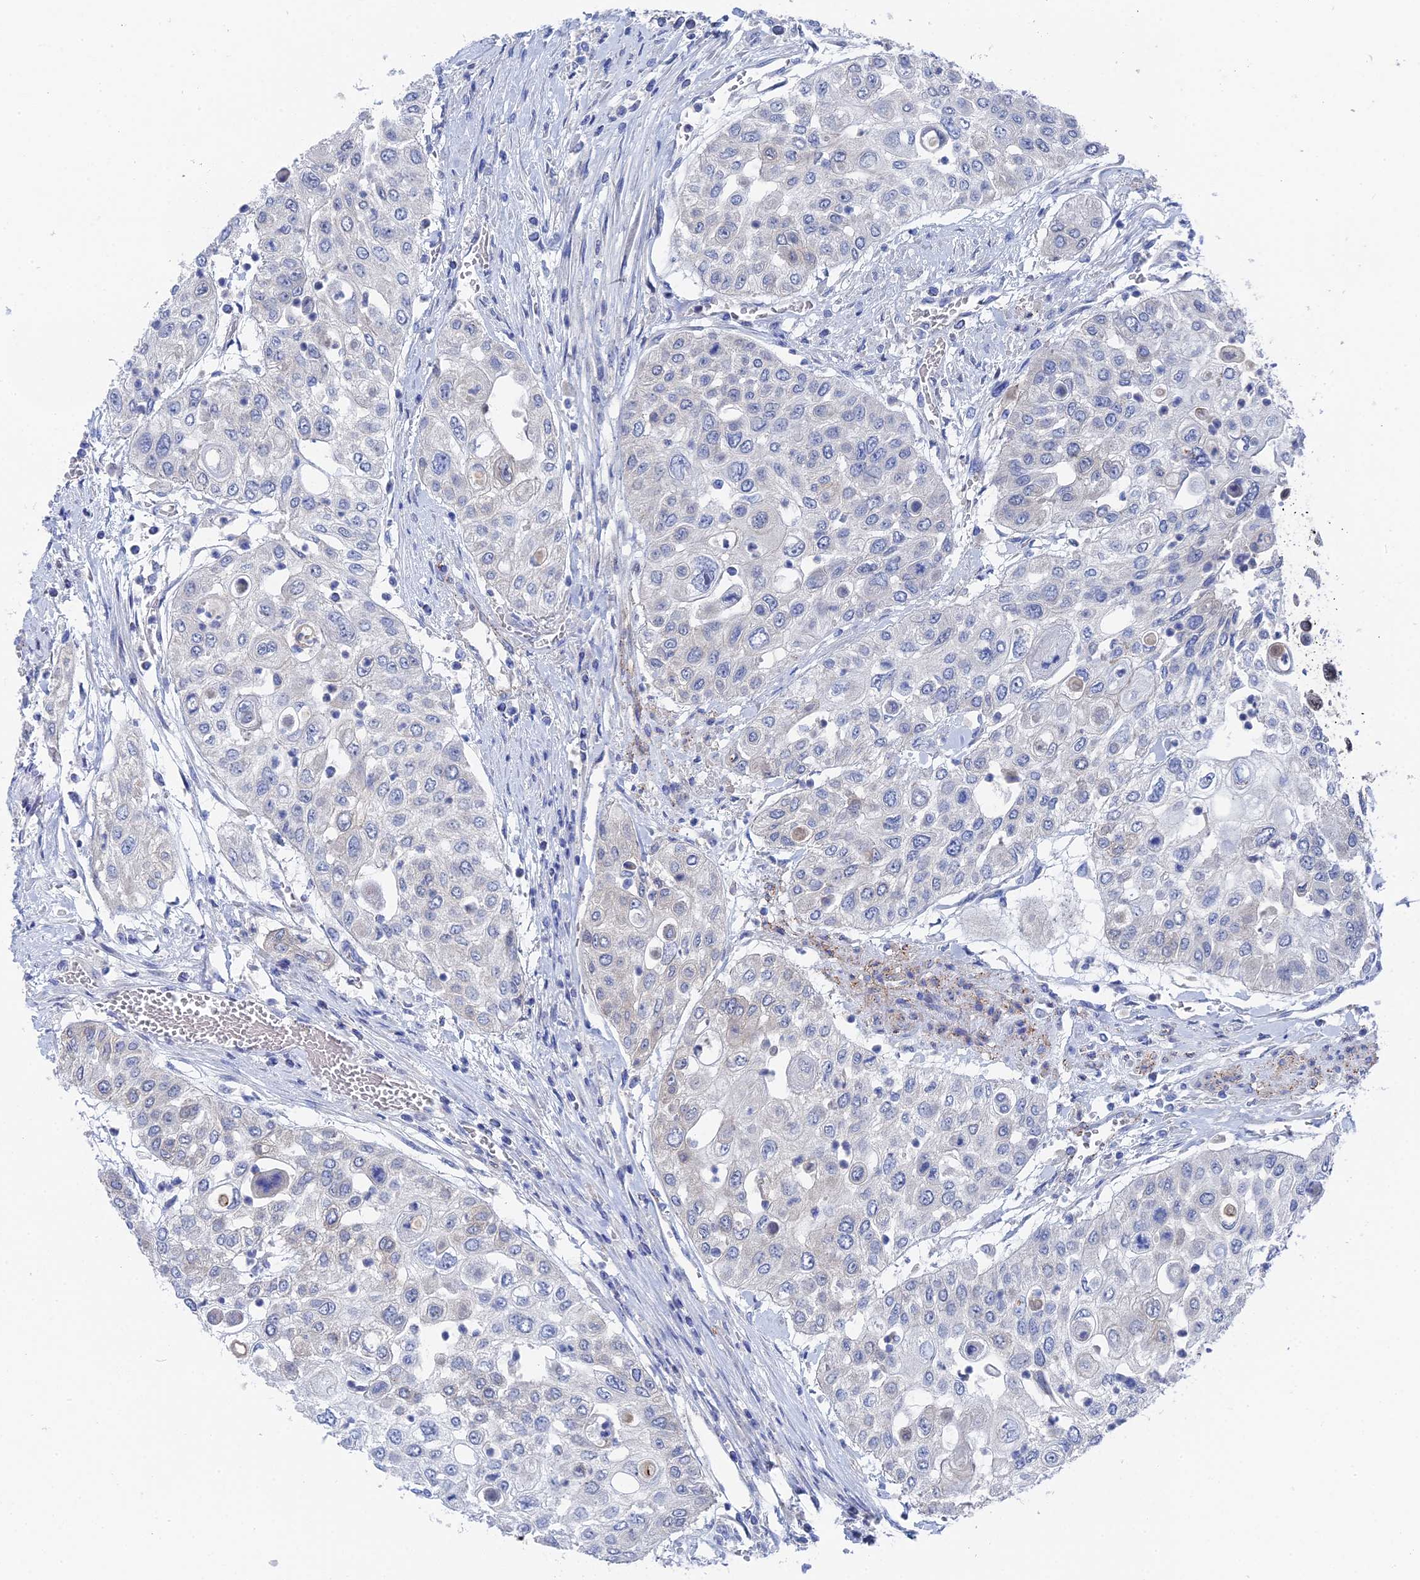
{"staining": {"intensity": "negative", "quantity": "none", "location": "none"}, "tissue": "urothelial cancer", "cell_type": "Tumor cells", "image_type": "cancer", "snomed": [{"axis": "morphology", "description": "Urothelial carcinoma, High grade"}, {"axis": "topography", "description": "Urinary bladder"}], "caption": "Tumor cells are negative for brown protein staining in urothelial carcinoma (high-grade). The staining is performed using DAB brown chromogen with nuclei counter-stained in using hematoxylin.", "gene": "MTHFSD", "patient": {"sex": "female", "age": 79}}